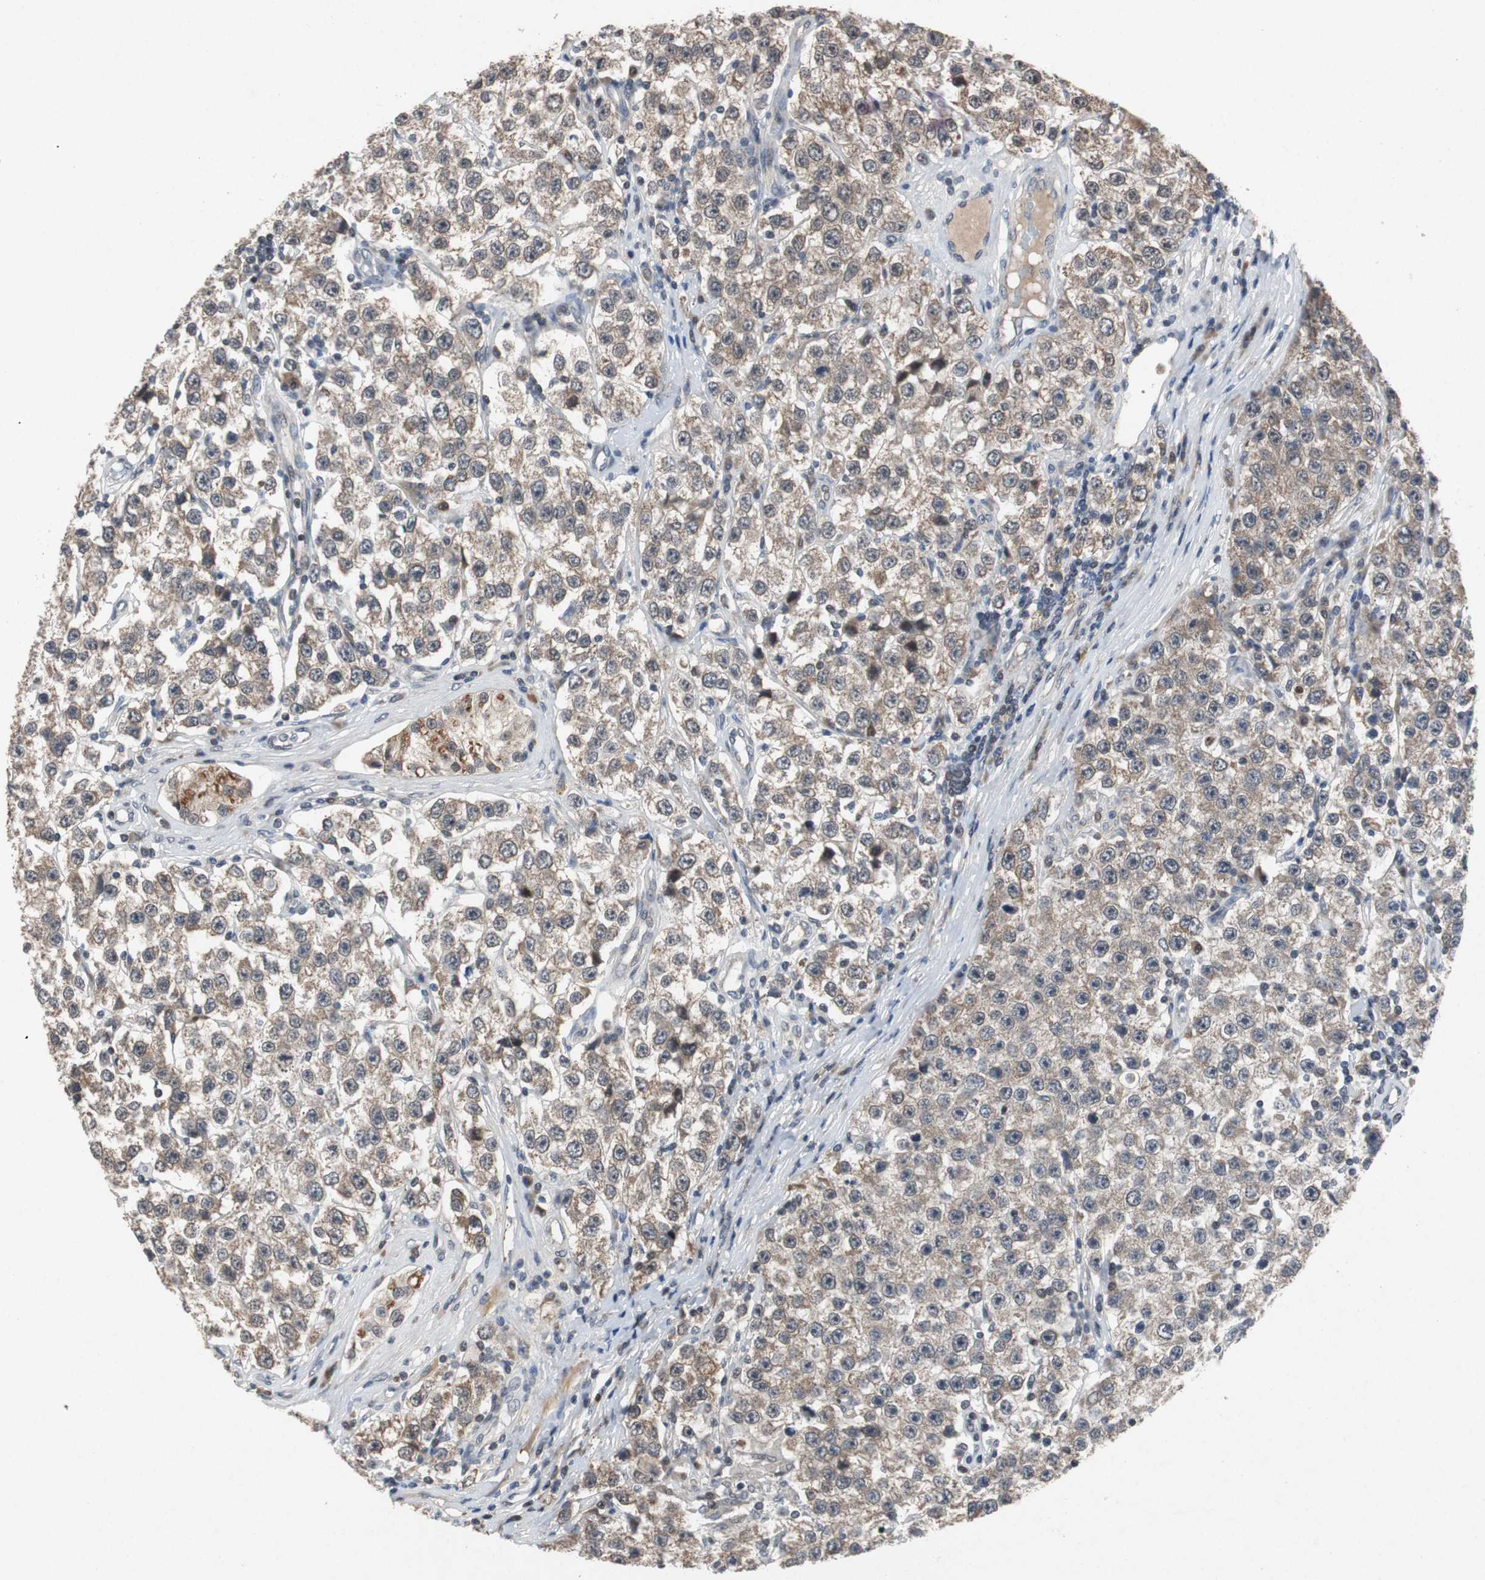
{"staining": {"intensity": "moderate", "quantity": "25%-75%", "location": "cytoplasmic/membranous"}, "tissue": "testis cancer", "cell_type": "Tumor cells", "image_type": "cancer", "snomed": [{"axis": "morphology", "description": "Seminoma, NOS"}, {"axis": "topography", "description": "Testis"}], "caption": "Approximately 25%-75% of tumor cells in testis cancer (seminoma) show moderate cytoplasmic/membranous protein staining as visualized by brown immunohistochemical staining.", "gene": "TP63", "patient": {"sex": "male", "age": 52}}